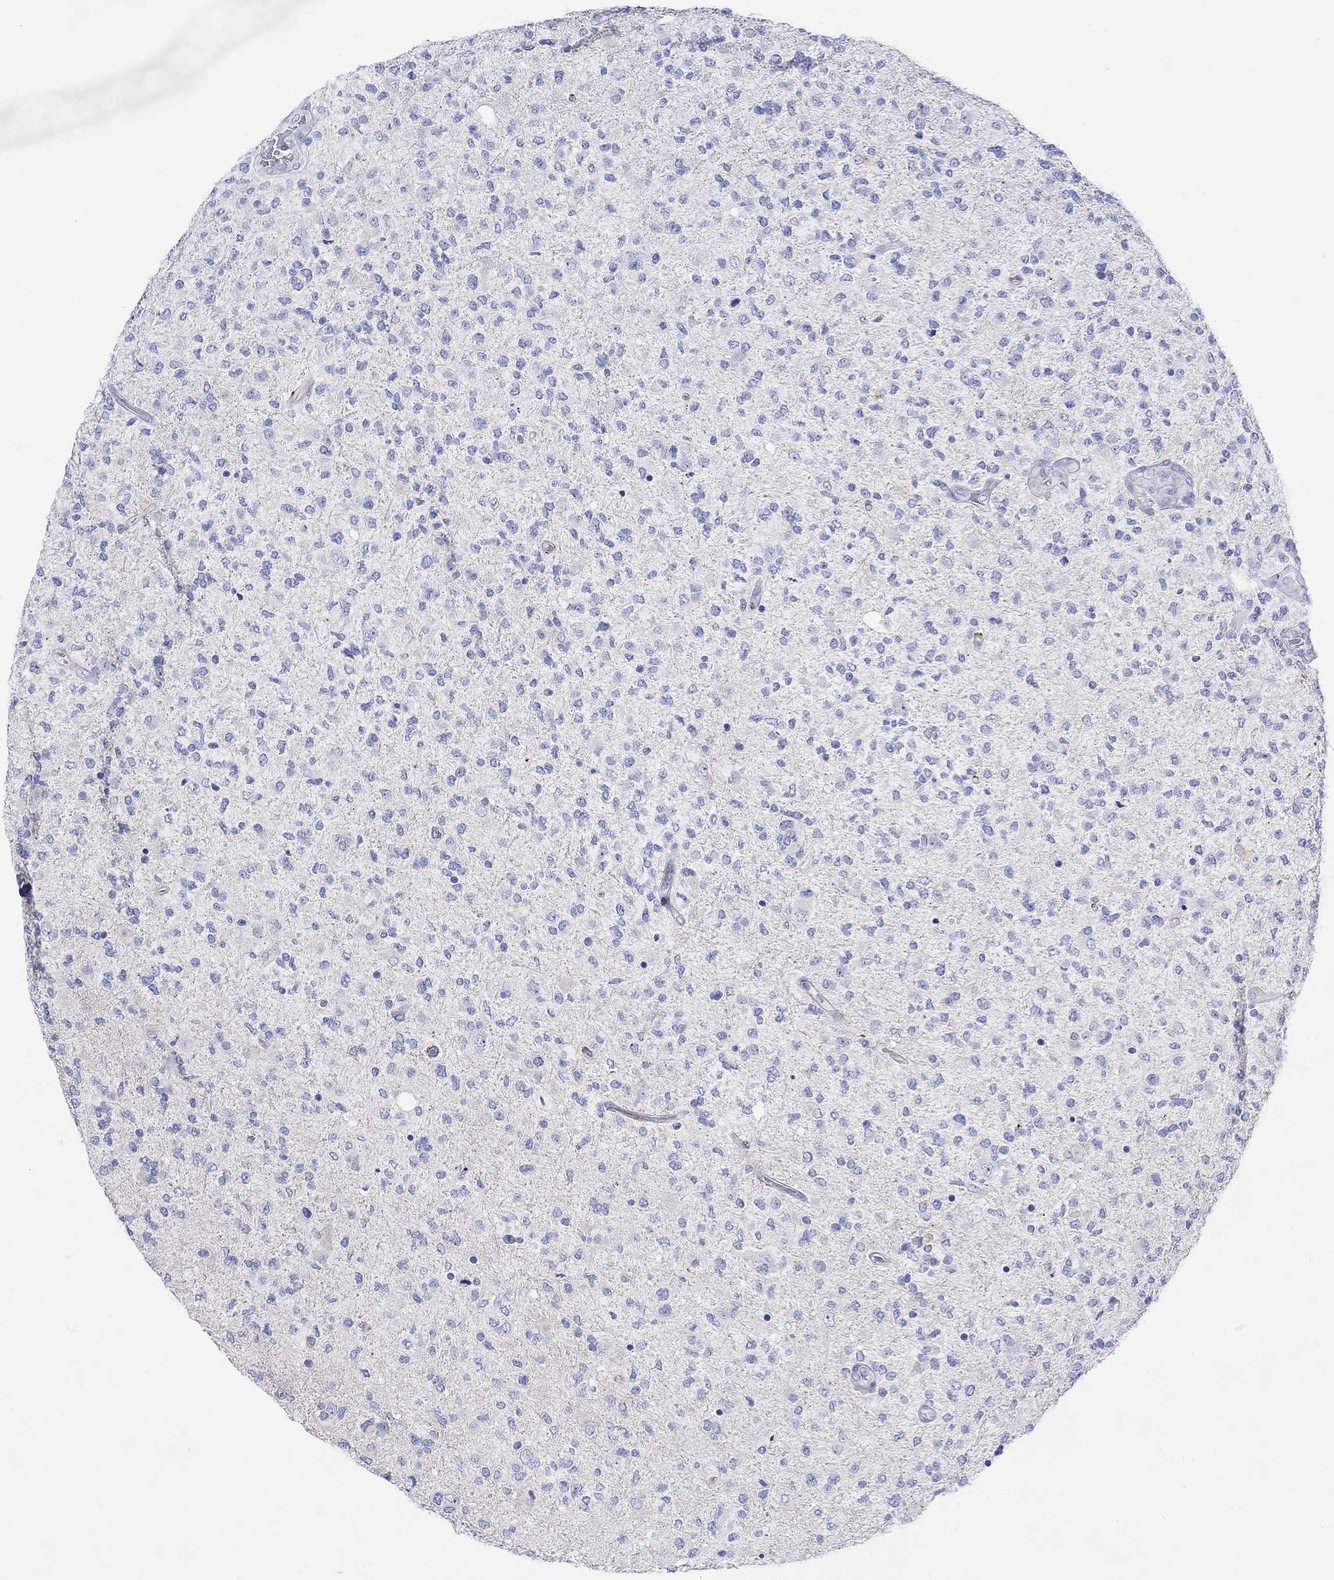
{"staining": {"intensity": "negative", "quantity": "none", "location": "none"}, "tissue": "glioma", "cell_type": "Tumor cells", "image_type": "cancer", "snomed": [{"axis": "morphology", "description": "Glioma, malignant, High grade"}, {"axis": "topography", "description": "Cerebral cortex"}], "caption": "The photomicrograph reveals no staining of tumor cells in malignant high-grade glioma.", "gene": "ANKMY1", "patient": {"sex": "male", "age": 70}}